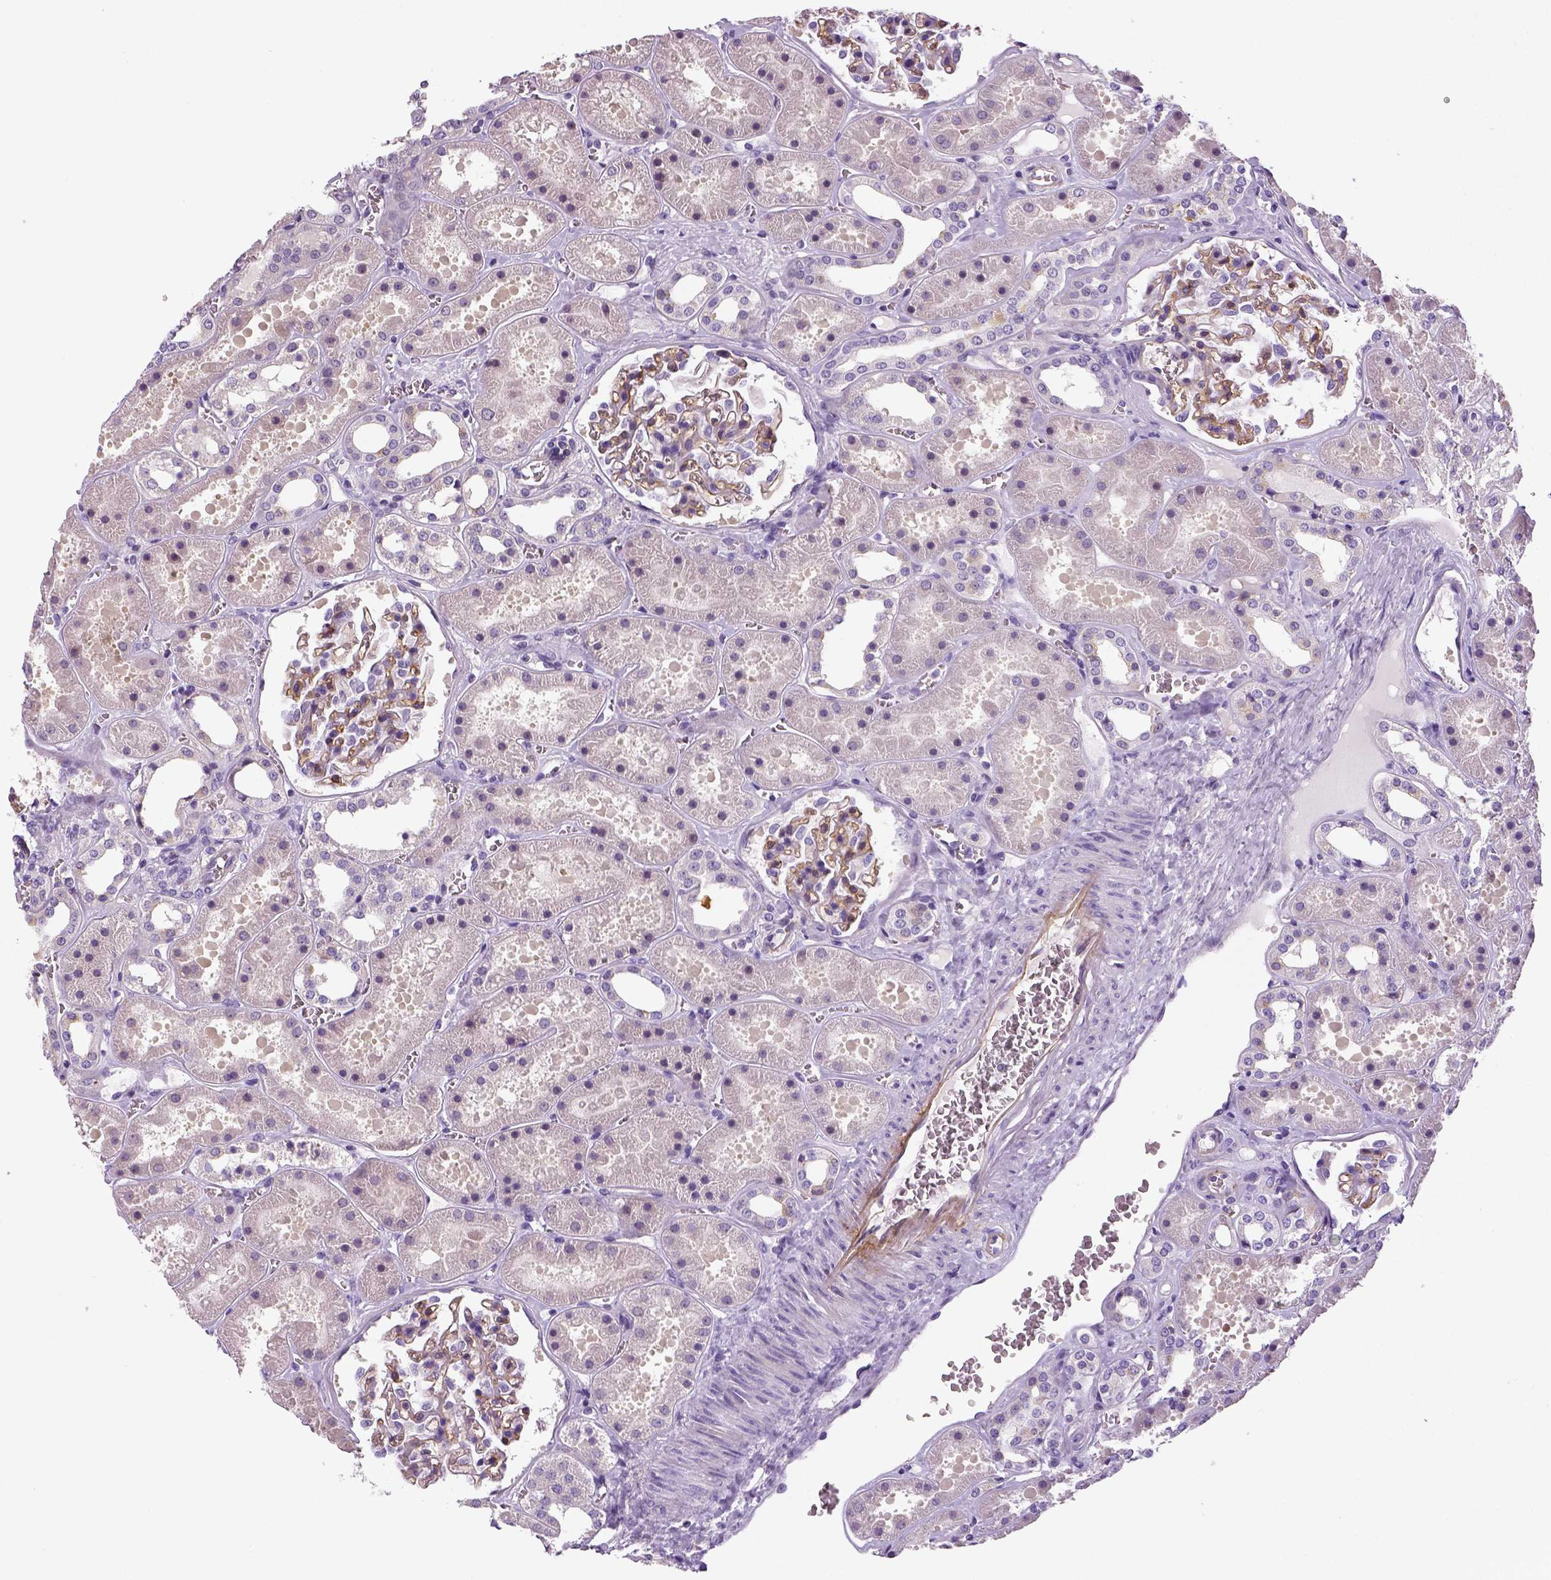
{"staining": {"intensity": "strong", "quantity": "25%-75%", "location": "cytoplasmic/membranous"}, "tissue": "kidney", "cell_type": "Cells in glomeruli", "image_type": "normal", "snomed": [{"axis": "morphology", "description": "Normal tissue, NOS"}, {"axis": "topography", "description": "Kidney"}], "caption": "Brown immunohistochemical staining in normal kidney demonstrates strong cytoplasmic/membranous staining in about 25%-75% of cells in glomeruli.", "gene": "ENSG00000250349", "patient": {"sex": "female", "age": 41}}